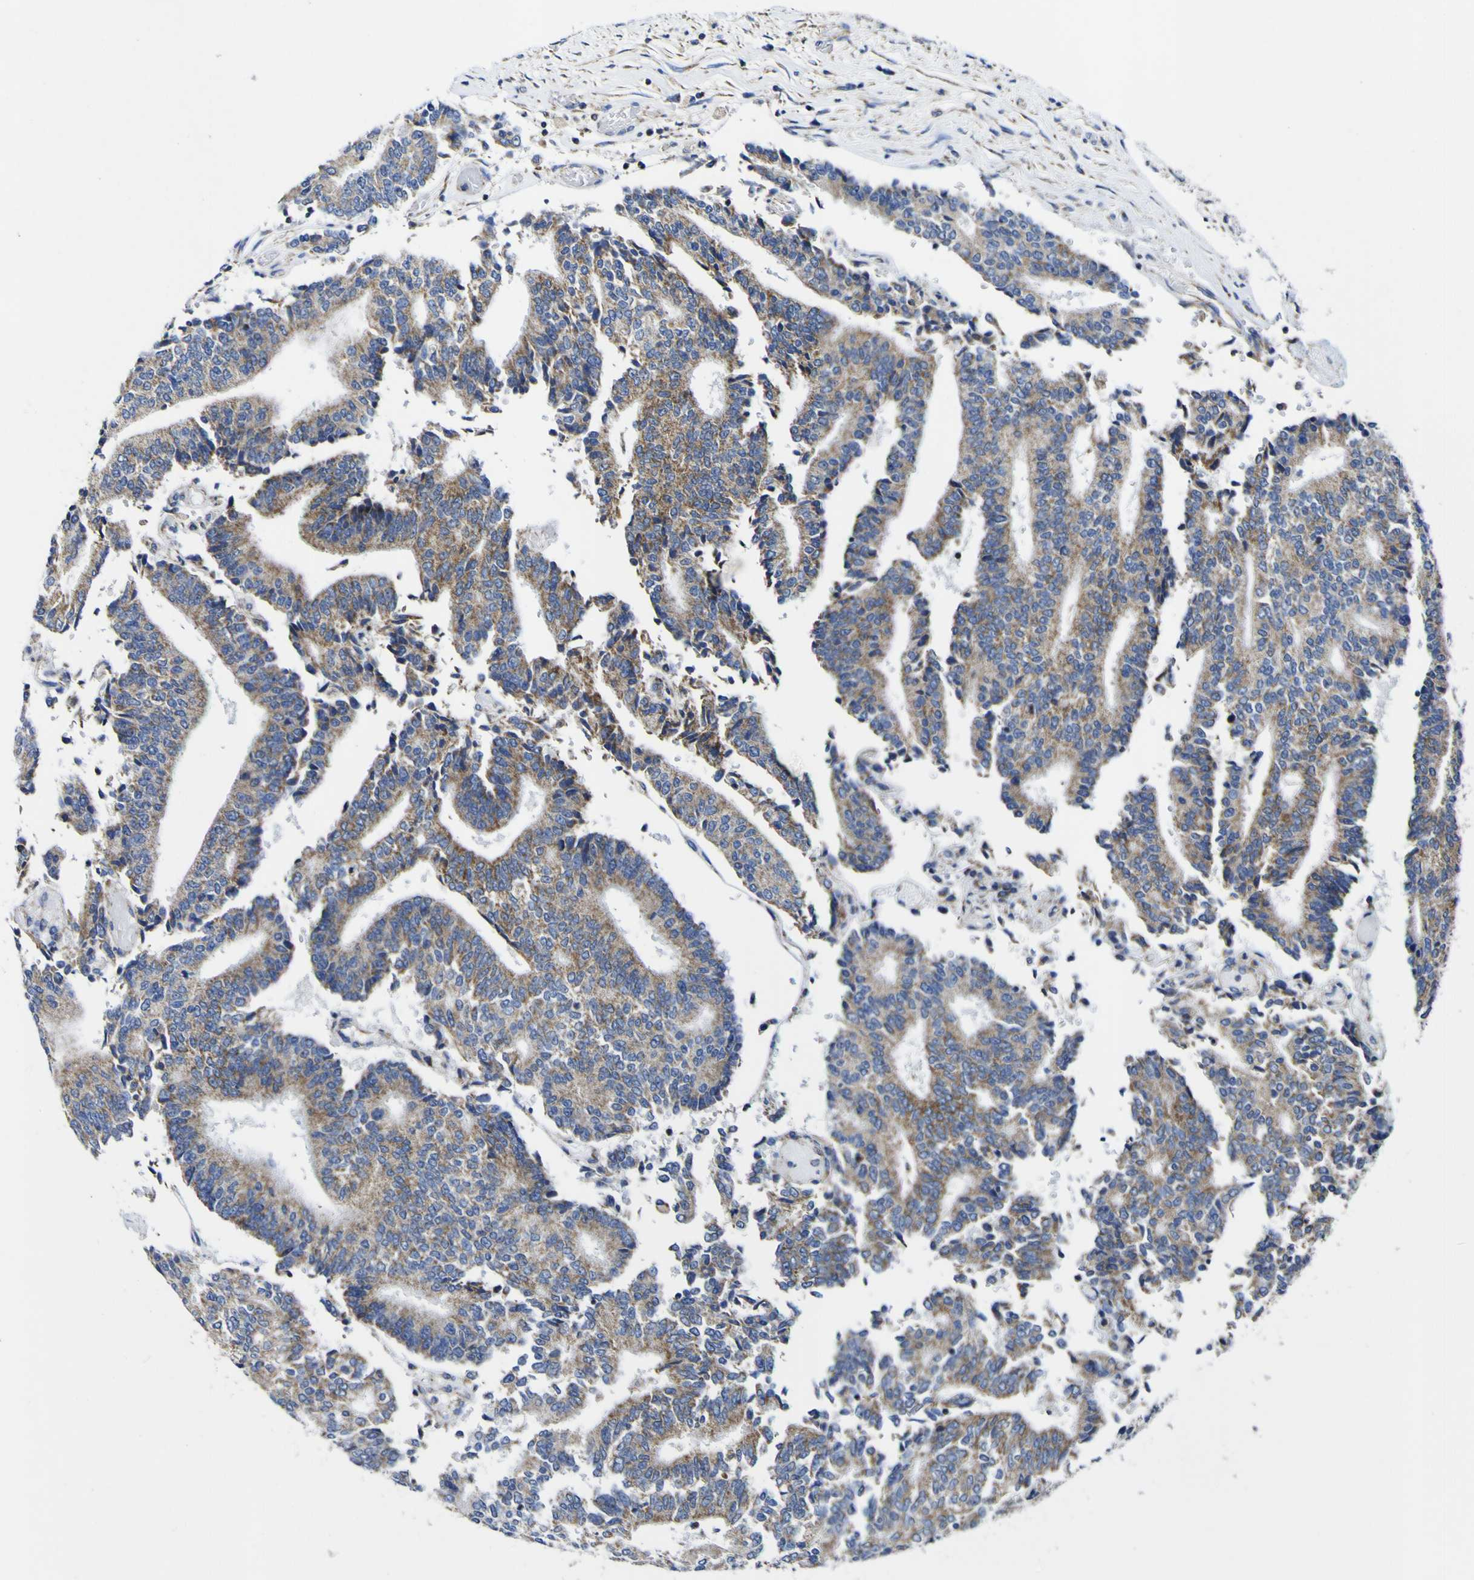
{"staining": {"intensity": "moderate", "quantity": ">75%", "location": "cytoplasmic/membranous"}, "tissue": "prostate cancer", "cell_type": "Tumor cells", "image_type": "cancer", "snomed": [{"axis": "morphology", "description": "Normal tissue, NOS"}, {"axis": "morphology", "description": "Adenocarcinoma, High grade"}, {"axis": "topography", "description": "Prostate"}, {"axis": "topography", "description": "Seminal veicle"}], "caption": "A brown stain highlights moderate cytoplasmic/membranous expression of a protein in human prostate cancer (adenocarcinoma (high-grade)) tumor cells.", "gene": "CCDC90B", "patient": {"sex": "male", "age": 55}}